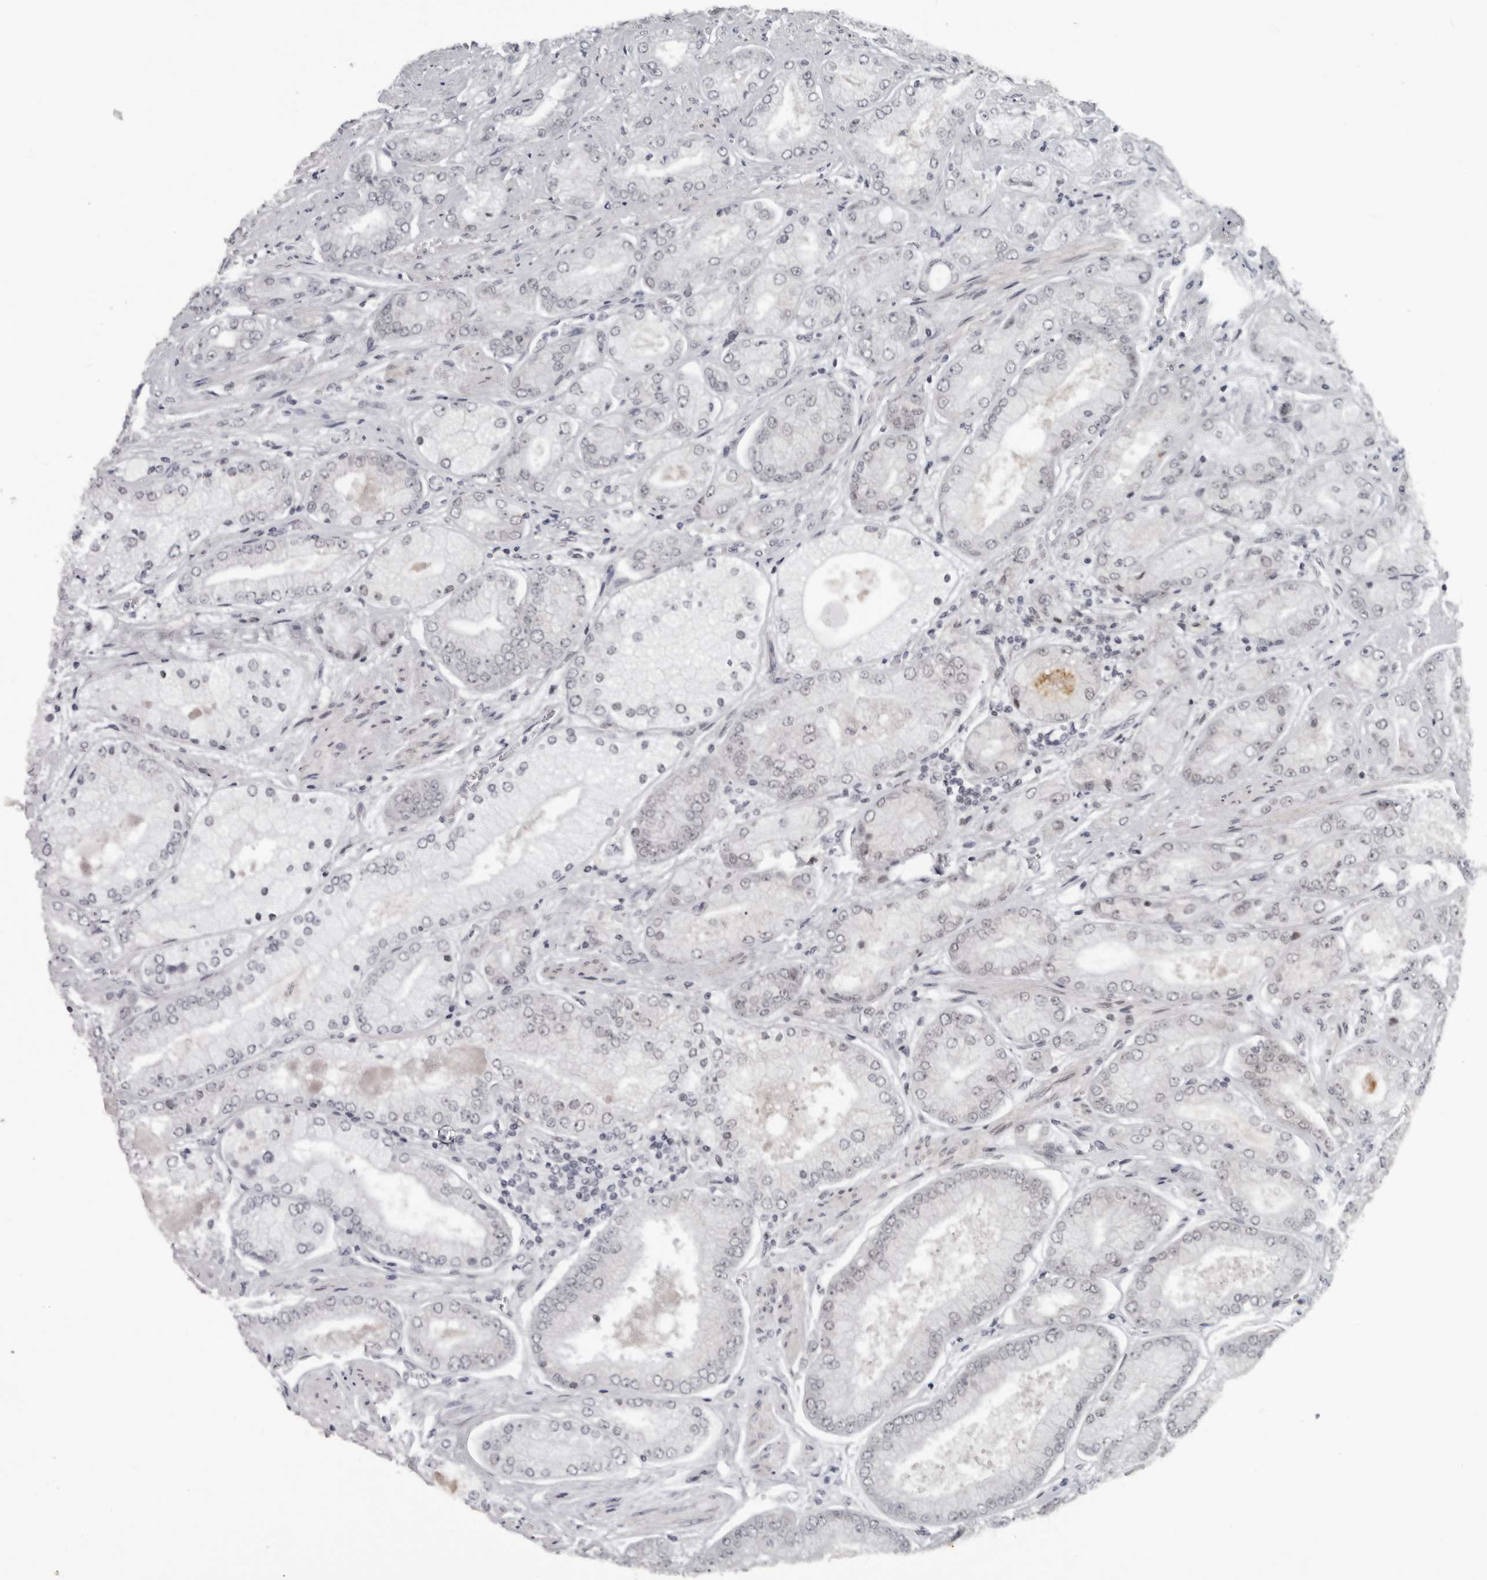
{"staining": {"intensity": "negative", "quantity": "none", "location": "none"}, "tissue": "prostate cancer", "cell_type": "Tumor cells", "image_type": "cancer", "snomed": [{"axis": "morphology", "description": "Adenocarcinoma, High grade"}, {"axis": "topography", "description": "Prostate"}], "caption": "The histopathology image displays no significant expression in tumor cells of prostate adenocarcinoma (high-grade). The staining is performed using DAB (3,3'-diaminobenzidine) brown chromogen with nuclei counter-stained in using hematoxylin.", "gene": "MAF", "patient": {"sex": "male", "age": 58}}